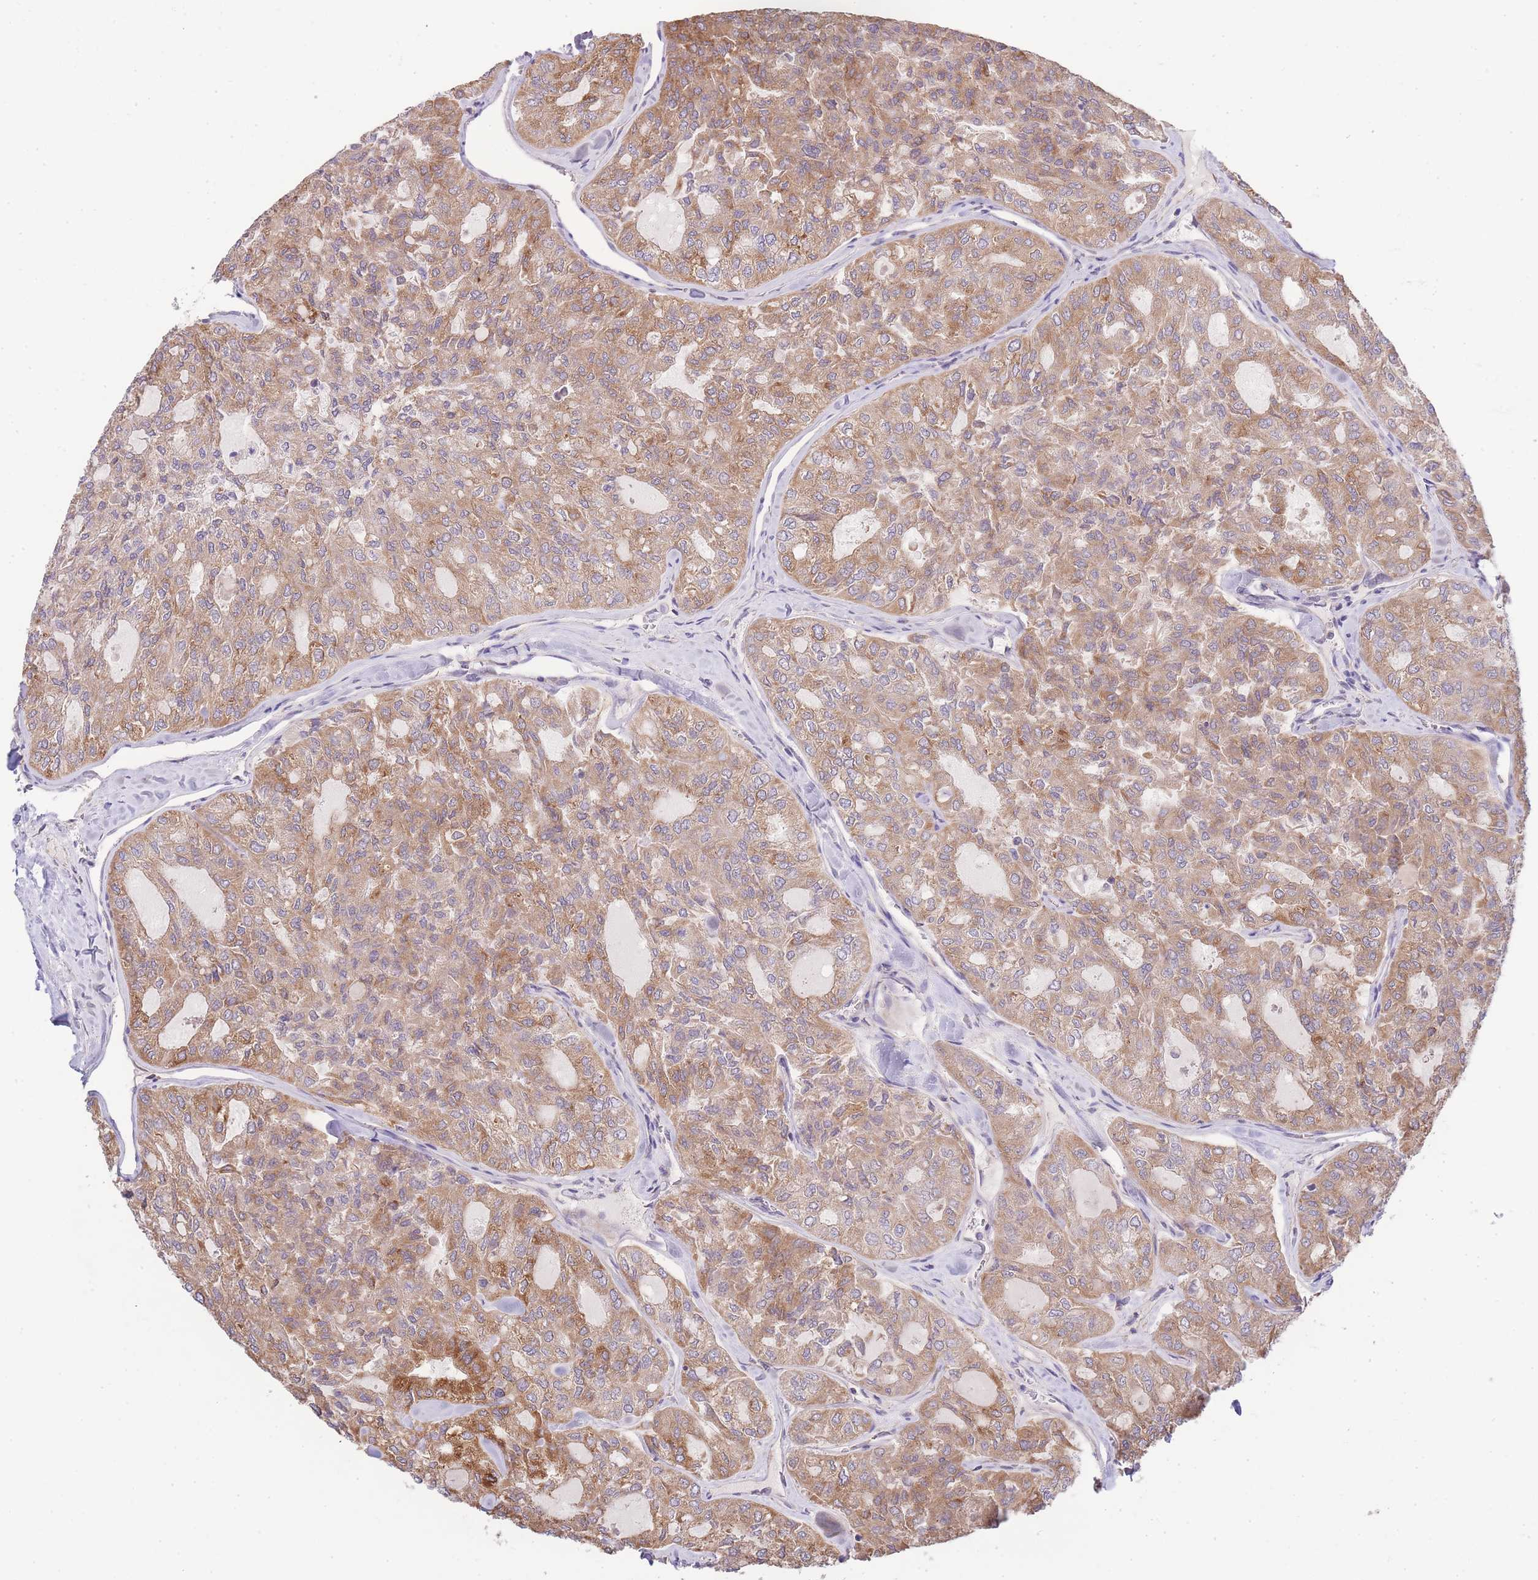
{"staining": {"intensity": "moderate", "quantity": ">75%", "location": "cytoplasmic/membranous"}, "tissue": "thyroid cancer", "cell_type": "Tumor cells", "image_type": "cancer", "snomed": [{"axis": "morphology", "description": "Follicular adenoma carcinoma, NOS"}, {"axis": "topography", "description": "Thyroid gland"}], "caption": "Immunohistochemical staining of thyroid cancer exhibits moderate cytoplasmic/membranous protein positivity in approximately >75% of tumor cells.", "gene": "BEX1", "patient": {"sex": "male", "age": 75}}